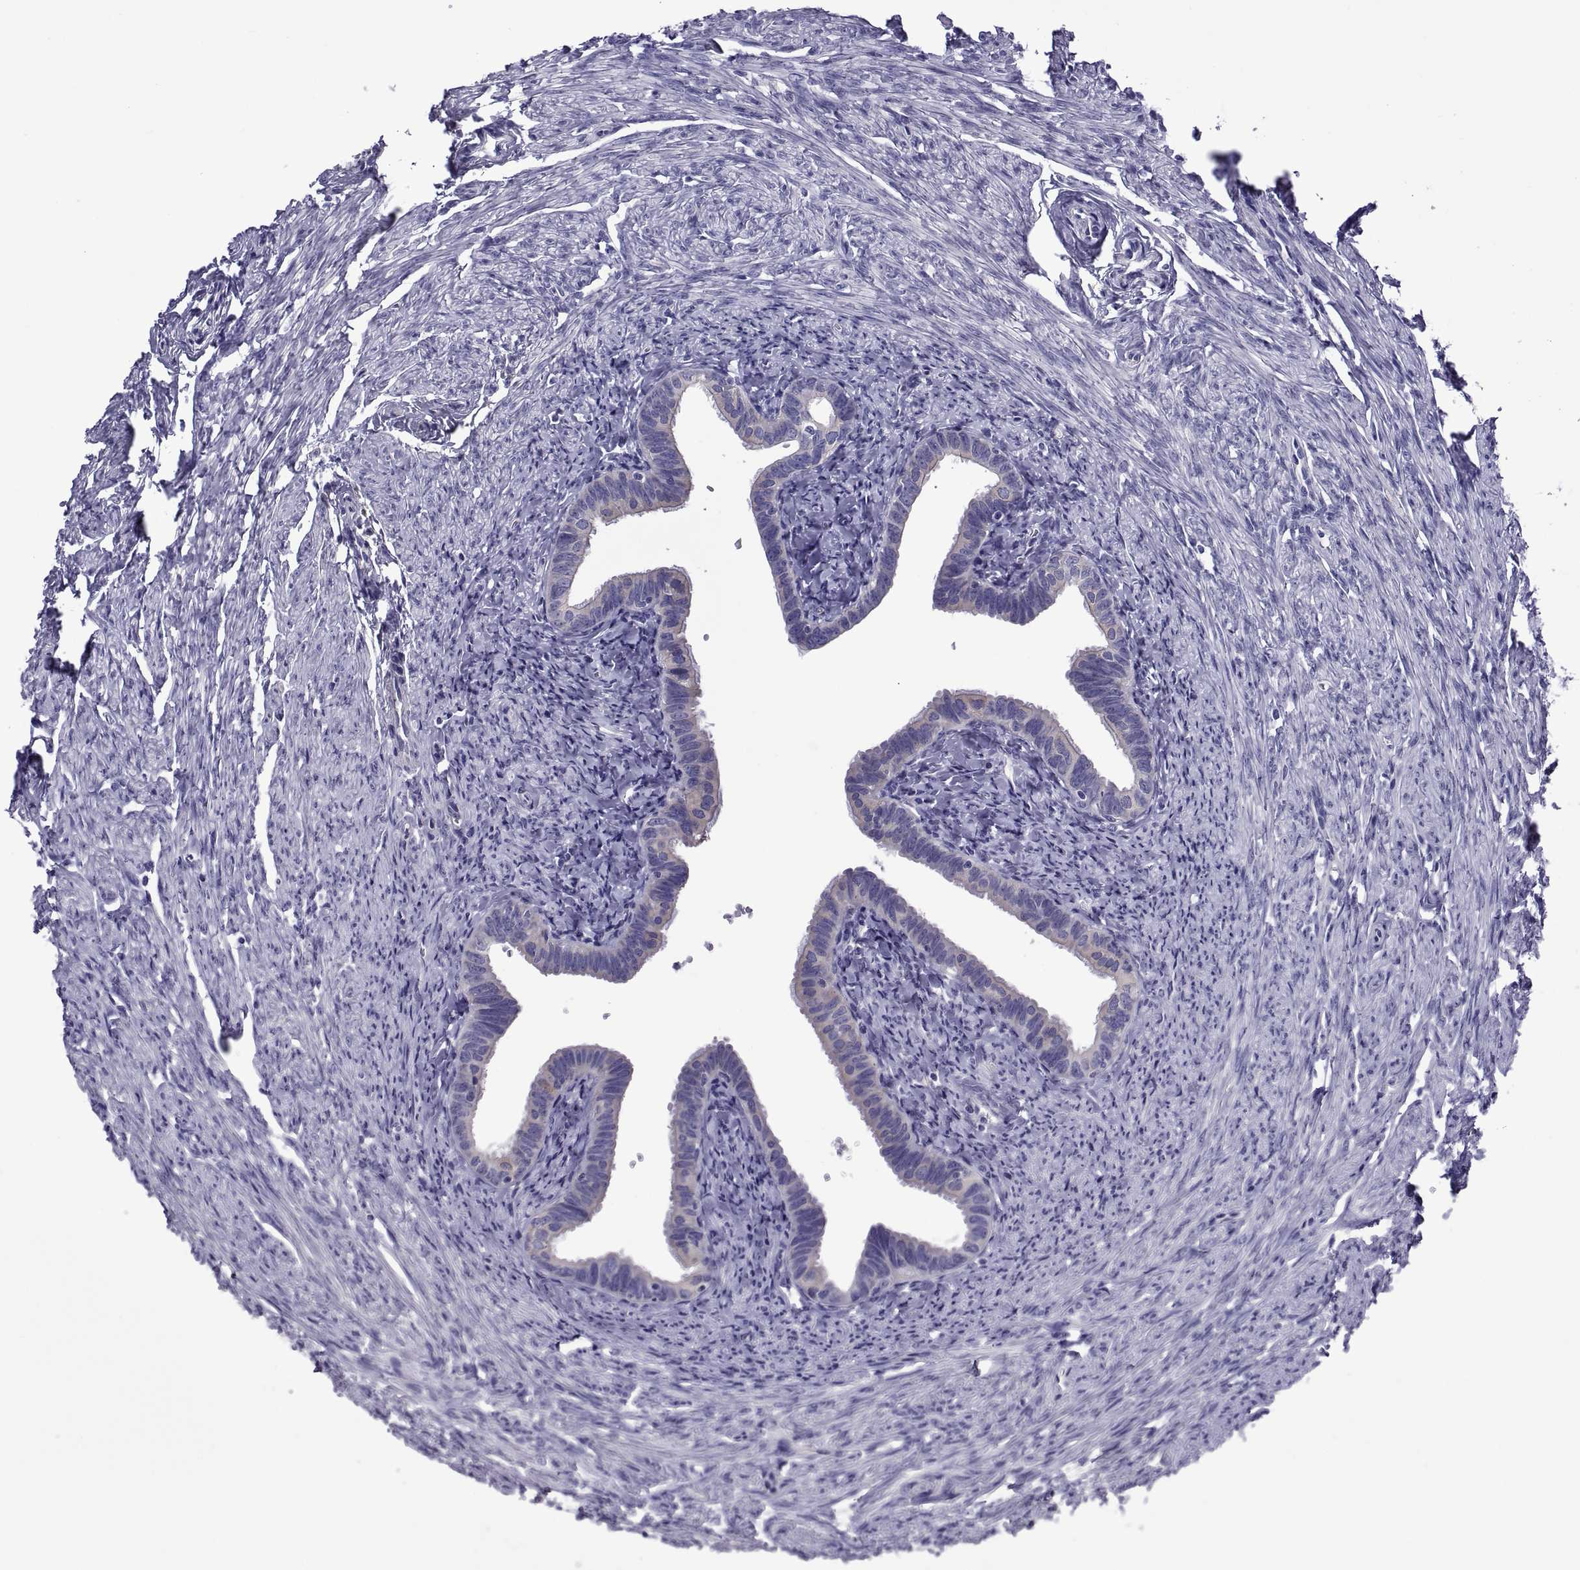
{"staining": {"intensity": "negative", "quantity": "none", "location": "none"}, "tissue": "fallopian tube", "cell_type": "Glandular cells", "image_type": "normal", "snomed": [{"axis": "morphology", "description": "Normal tissue, NOS"}, {"axis": "topography", "description": "Fallopian tube"}, {"axis": "topography", "description": "Ovary"}], "caption": "IHC histopathology image of normal human fallopian tube stained for a protein (brown), which shows no staining in glandular cells. (DAB immunohistochemistry visualized using brightfield microscopy, high magnification).", "gene": "TMC3", "patient": {"sex": "female", "age": 57}}